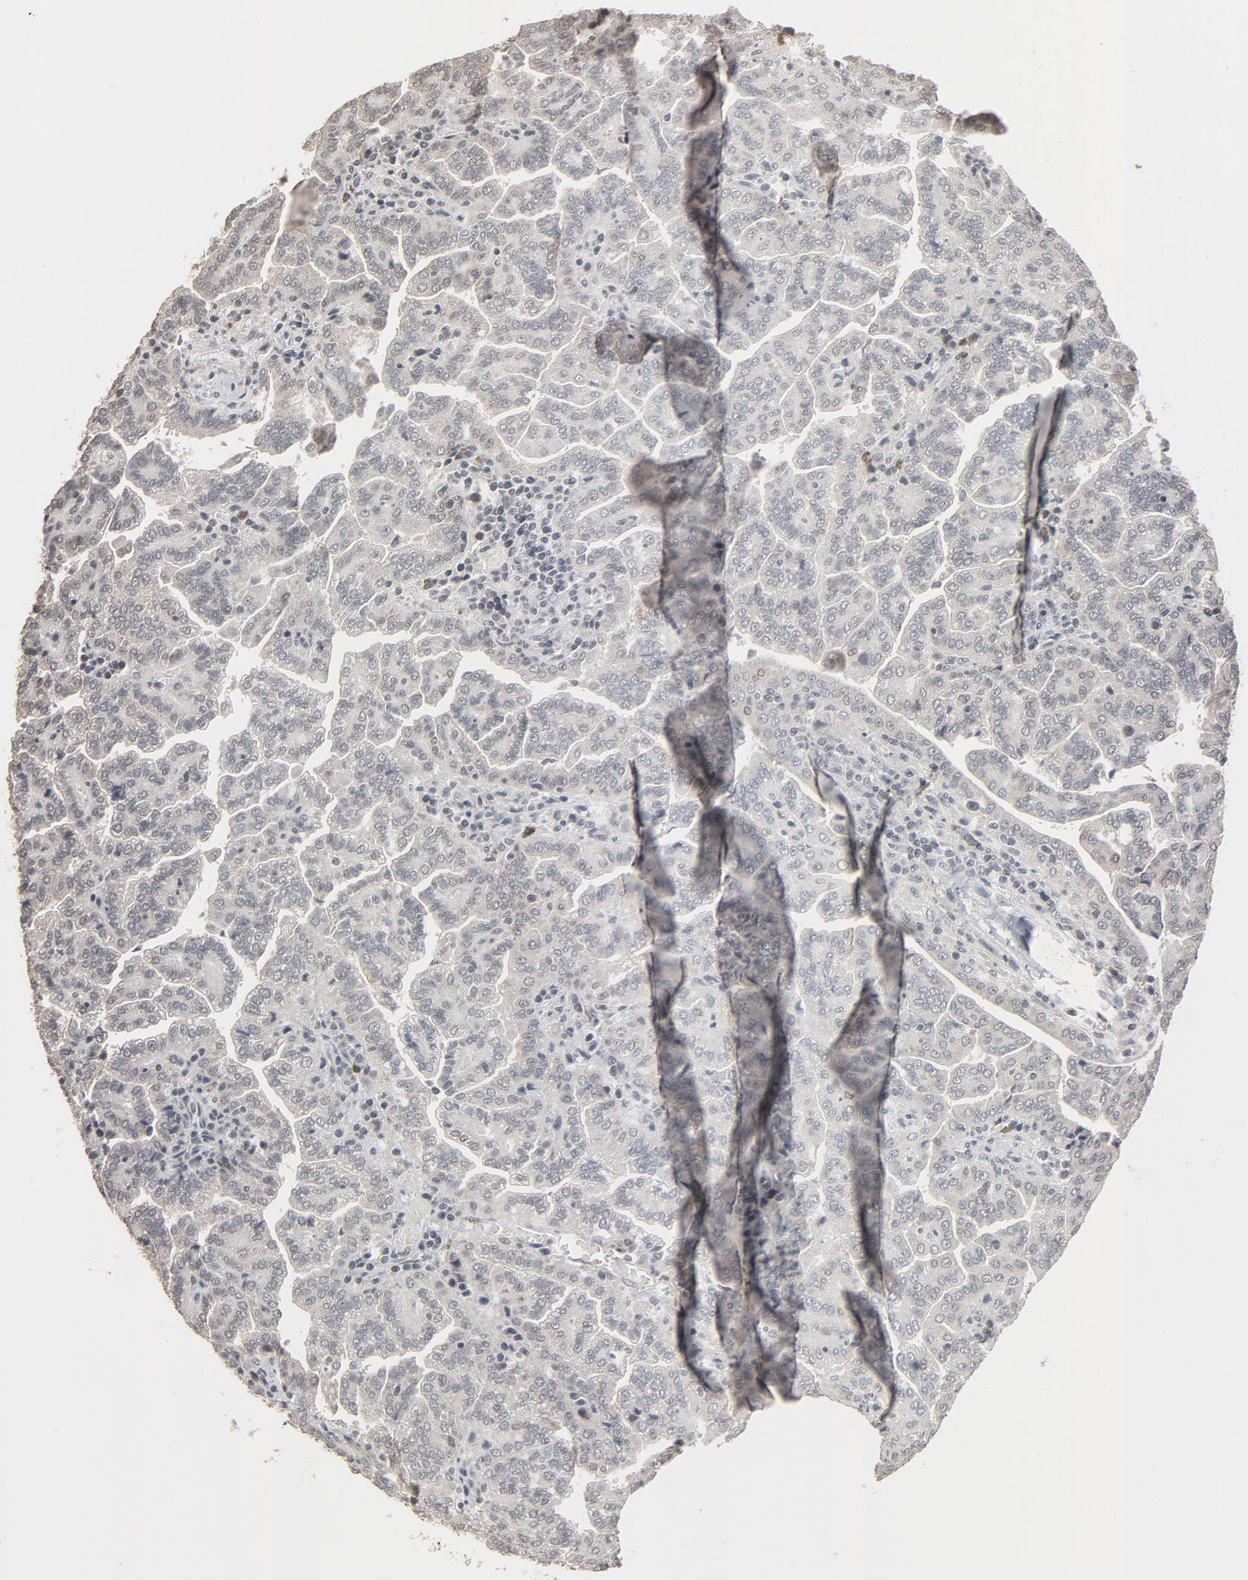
{"staining": {"intensity": "weak", "quantity": "<25%", "location": "cytoplasmic/membranous,nuclear"}, "tissue": "renal cancer", "cell_type": "Tumor cells", "image_type": "cancer", "snomed": [{"axis": "morphology", "description": "Adenocarcinoma, NOS"}, {"axis": "topography", "description": "Kidney"}], "caption": "Immunohistochemistry micrograph of neoplastic tissue: renal cancer stained with DAB (3,3'-diaminobenzidine) reveals no significant protein staining in tumor cells.", "gene": "POM121", "patient": {"sex": "male", "age": 61}}